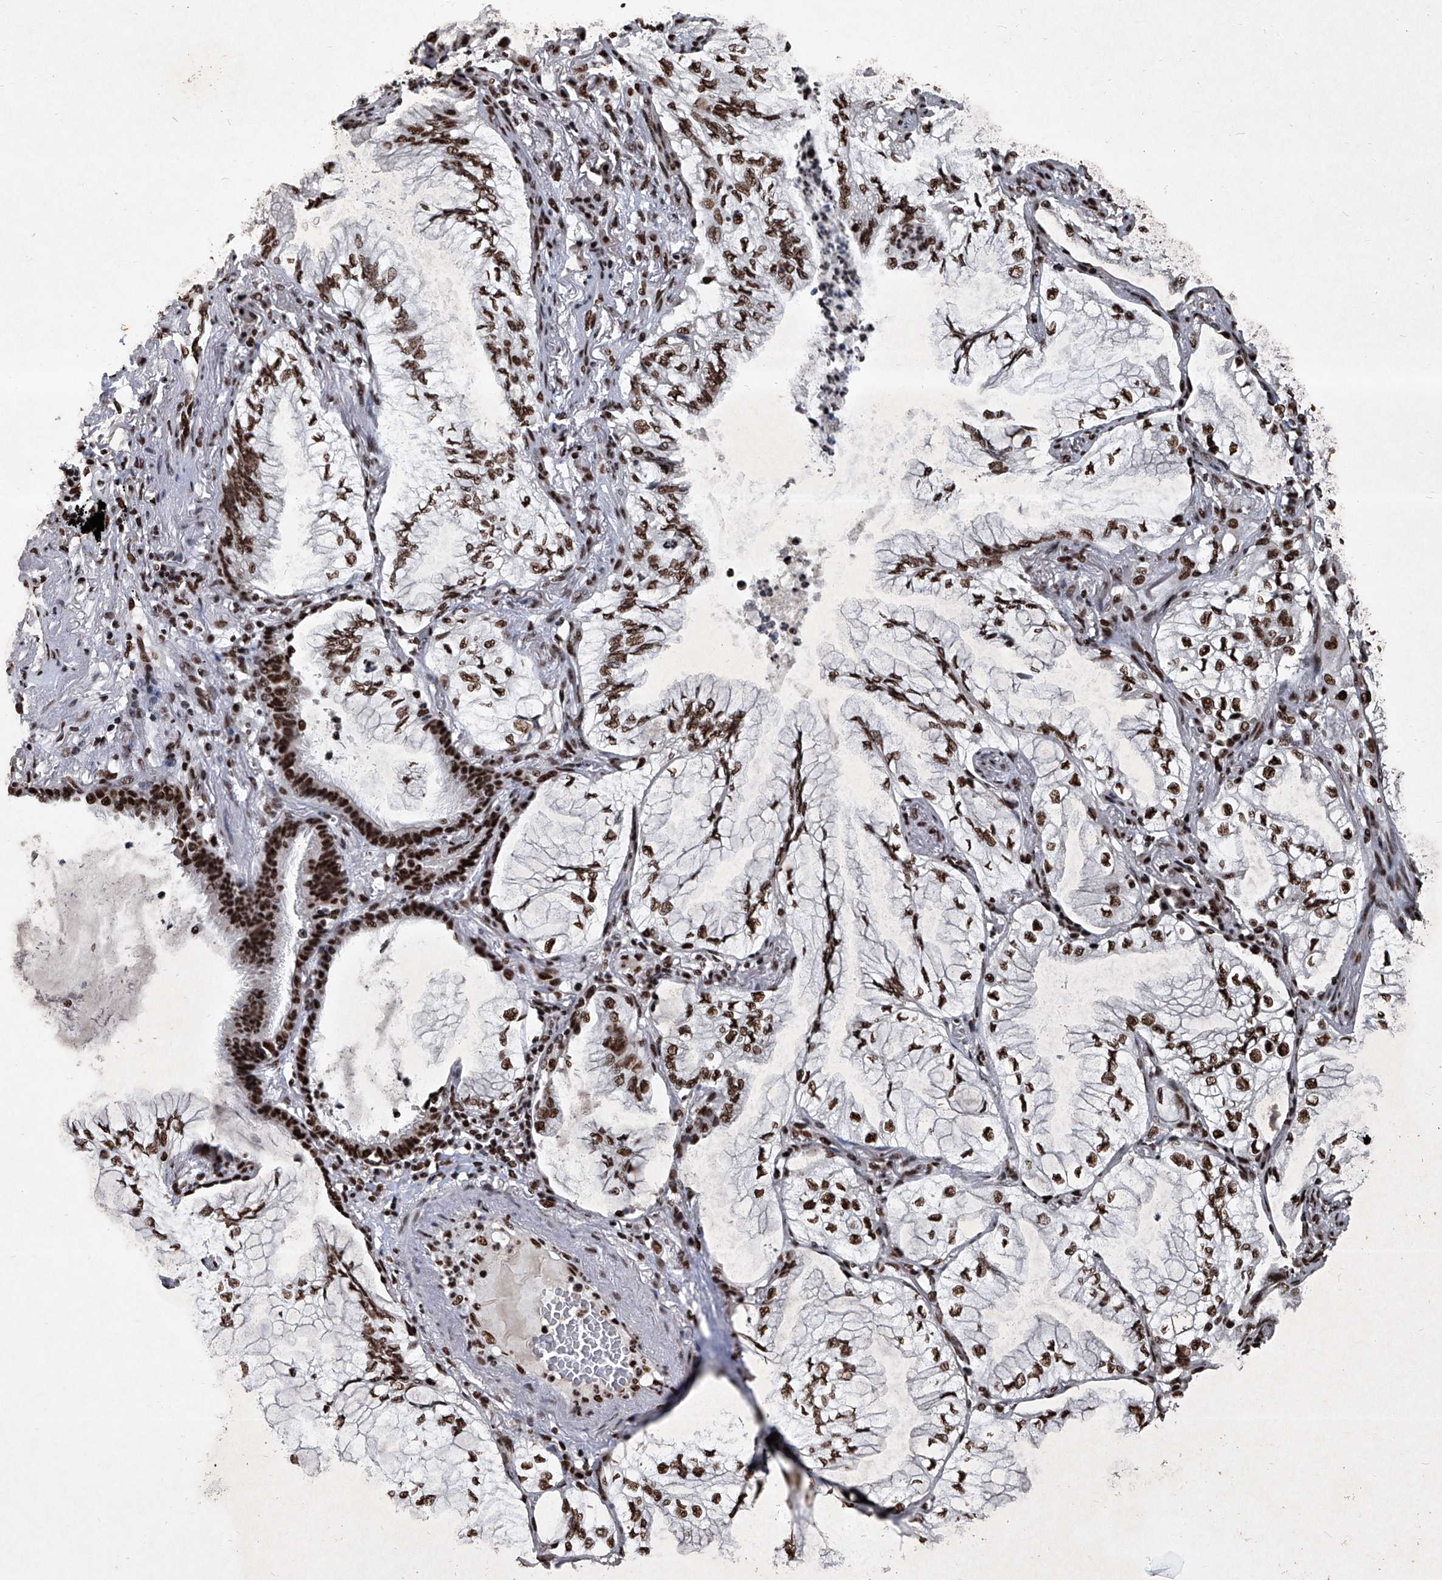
{"staining": {"intensity": "strong", "quantity": ">75%", "location": "nuclear"}, "tissue": "lung cancer", "cell_type": "Tumor cells", "image_type": "cancer", "snomed": [{"axis": "morphology", "description": "Adenocarcinoma, NOS"}, {"axis": "topography", "description": "Lung"}], "caption": "Strong nuclear expression for a protein is identified in approximately >75% of tumor cells of lung adenocarcinoma using immunohistochemistry.", "gene": "DDX39B", "patient": {"sex": "female", "age": 70}}